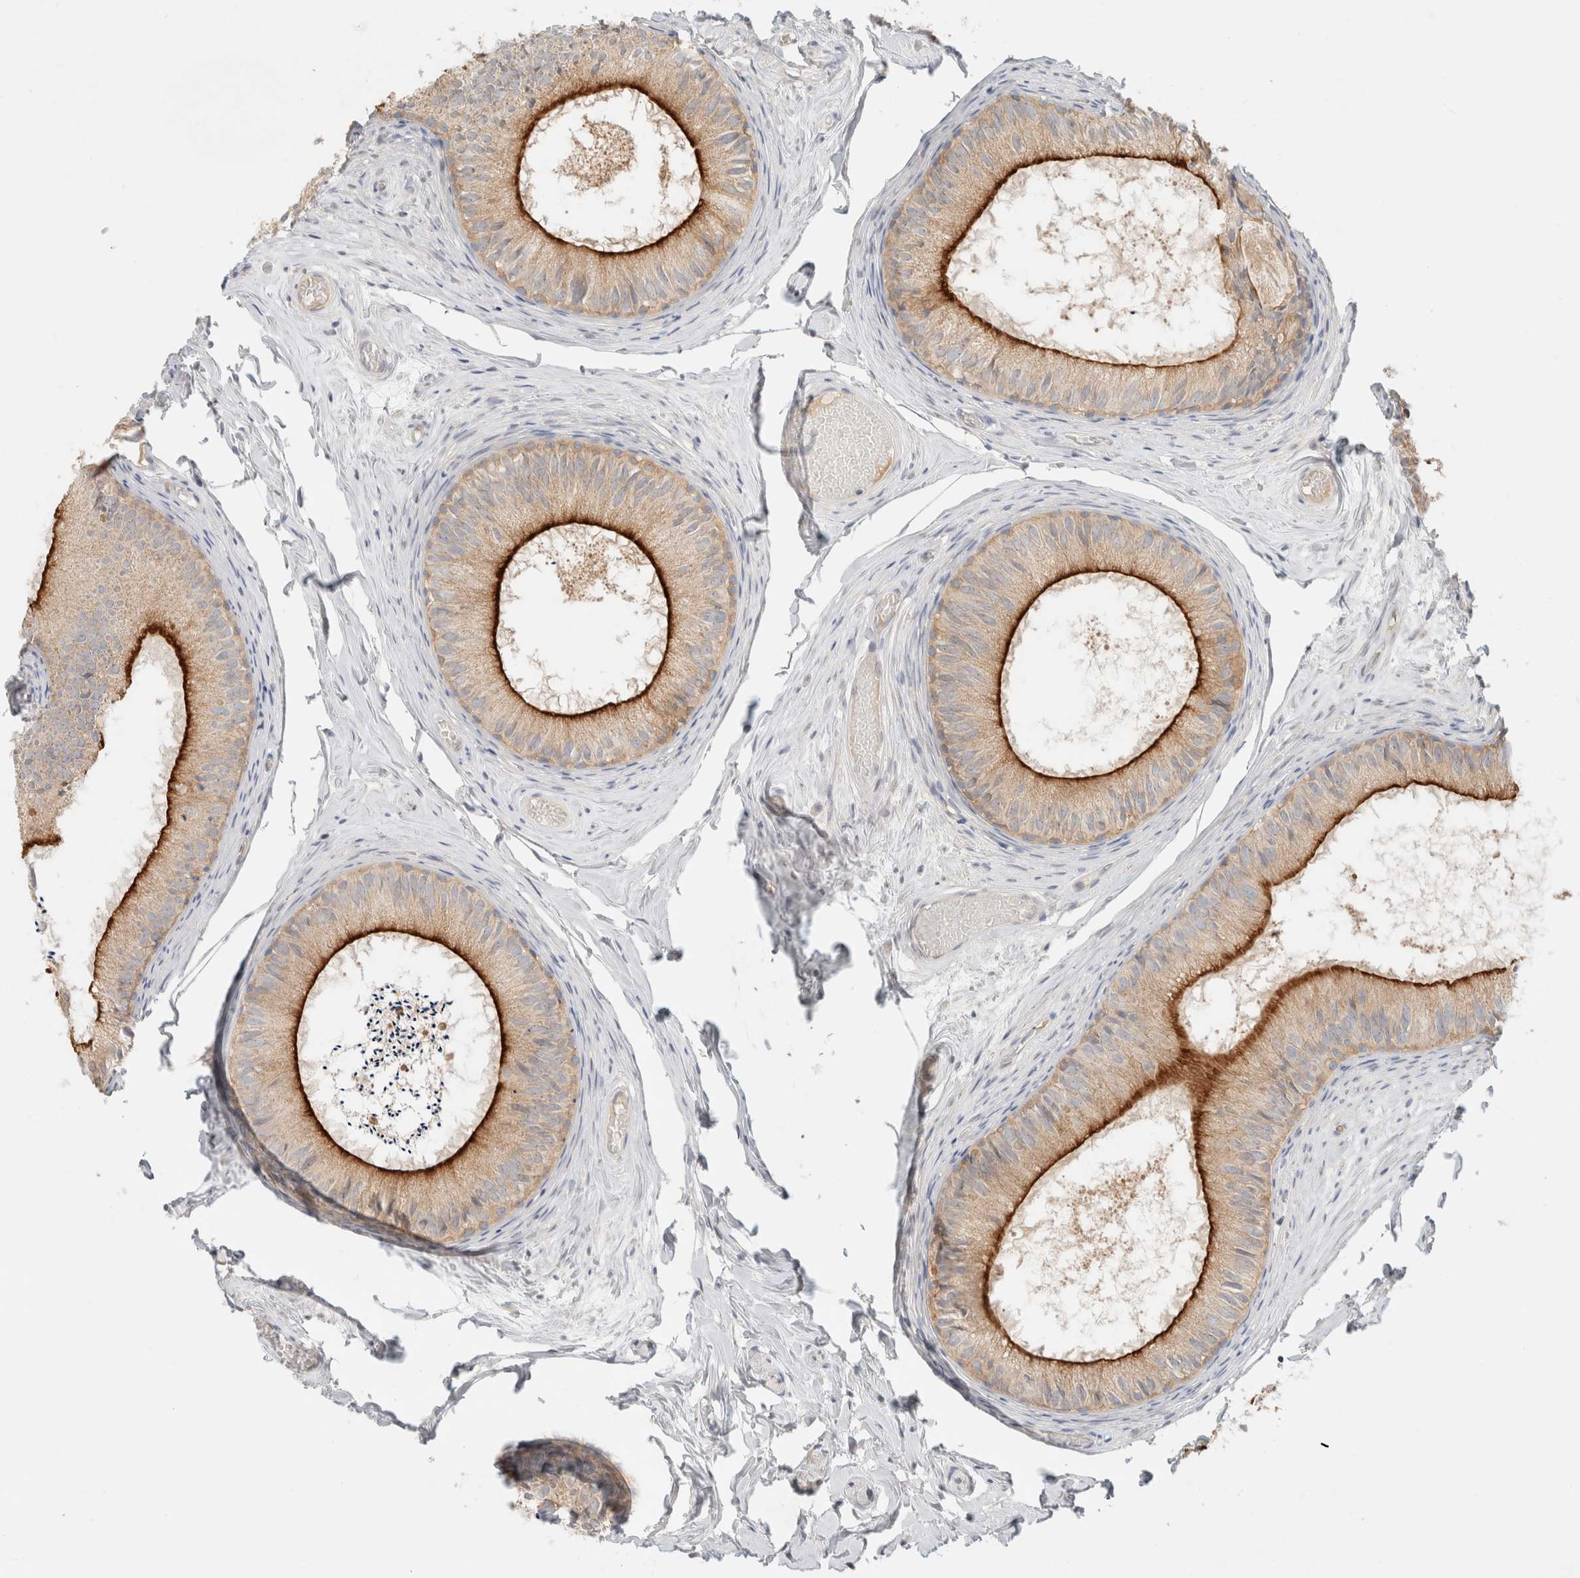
{"staining": {"intensity": "strong", "quantity": "25%-75%", "location": "cytoplasmic/membranous"}, "tissue": "epididymis", "cell_type": "Glandular cells", "image_type": "normal", "snomed": [{"axis": "morphology", "description": "Normal tissue, NOS"}, {"axis": "topography", "description": "Epididymis"}], "caption": "IHC micrograph of benign human epididymis stained for a protein (brown), which reveals high levels of strong cytoplasmic/membranous staining in approximately 25%-75% of glandular cells.", "gene": "MARK3", "patient": {"sex": "male", "age": 46}}